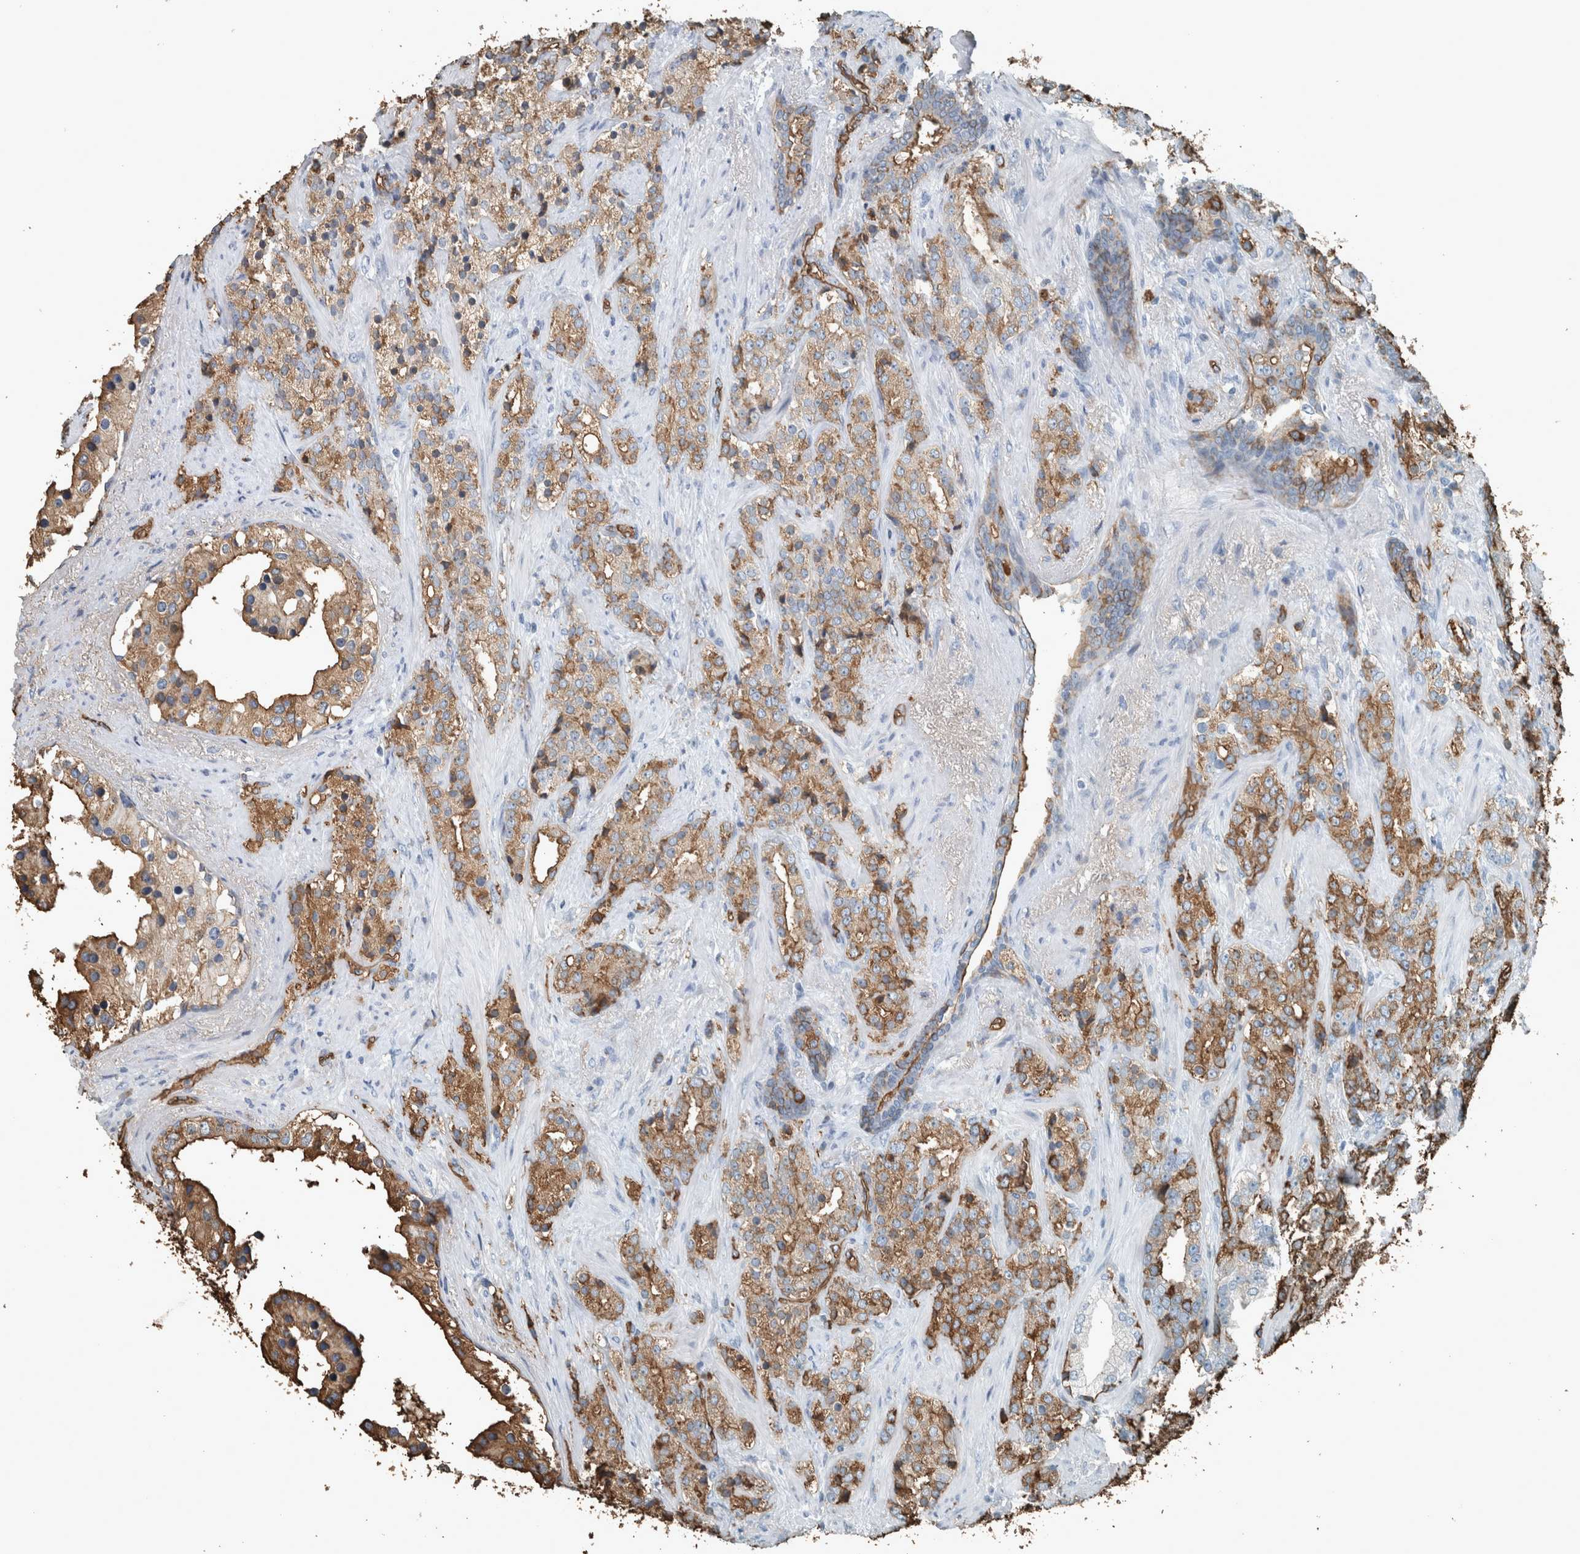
{"staining": {"intensity": "moderate", "quantity": ">75%", "location": "cytoplasmic/membranous"}, "tissue": "prostate cancer", "cell_type": "Tumor cells", "image_type": "cancer", "snomed": [{"axis": "morphology", "description": "Adenocarcinoma, High grade"}, {"axis": "topography", "description": "Prostate"}], "caption": "Immunohistochemistry of high-grade adenocarcinoma (prostate) displays medium levels of moderate cytoplasmic/membranous positivity in about >75% of tumor cells.", "gene": "LBP", "patient": {"sex": "male", "age": 71}}